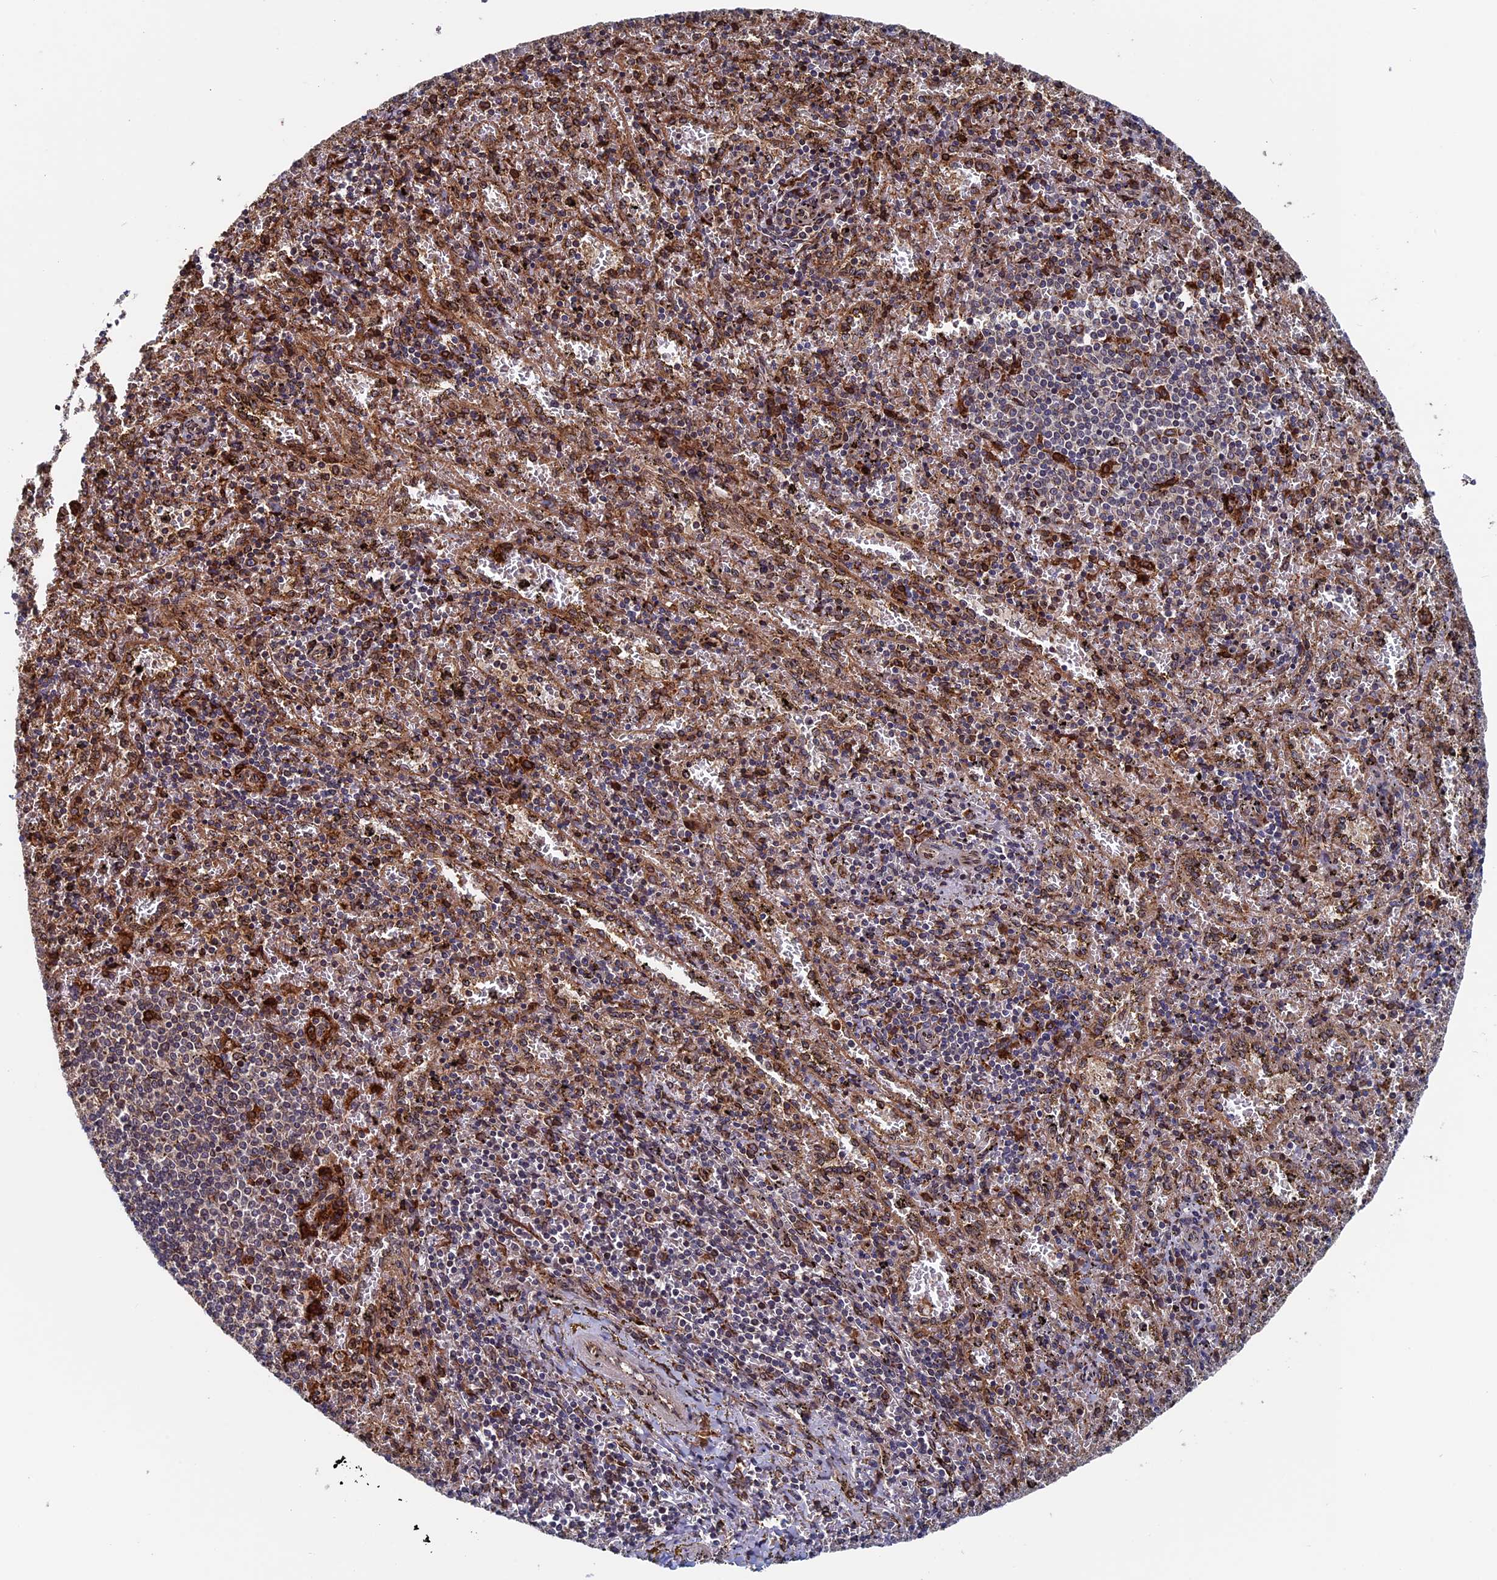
{"staining": {"intensity": "moderate", "quantity": ">75%", "location": "cytoplasmic/membranous"}, "tissue": "spleen", "cell_type": "Cells in red pulp", "image_type": "normal", "snomed": [{"axis": "morphology", "description": "Normal tissue, NOS"}, {"axis": "topography", "description": "Spleen"}], "caption": "High-power microscopy captured an IHC image of unremarkable spleen, revealing moderate cytoplasmic/membranous staining in approximately >75% of cells in red pulp. The protein is shown in brown color, while the nuclei are stained blue.", "gene": "RPUSD1", "patient": {"sex": "male", "age": 11}}